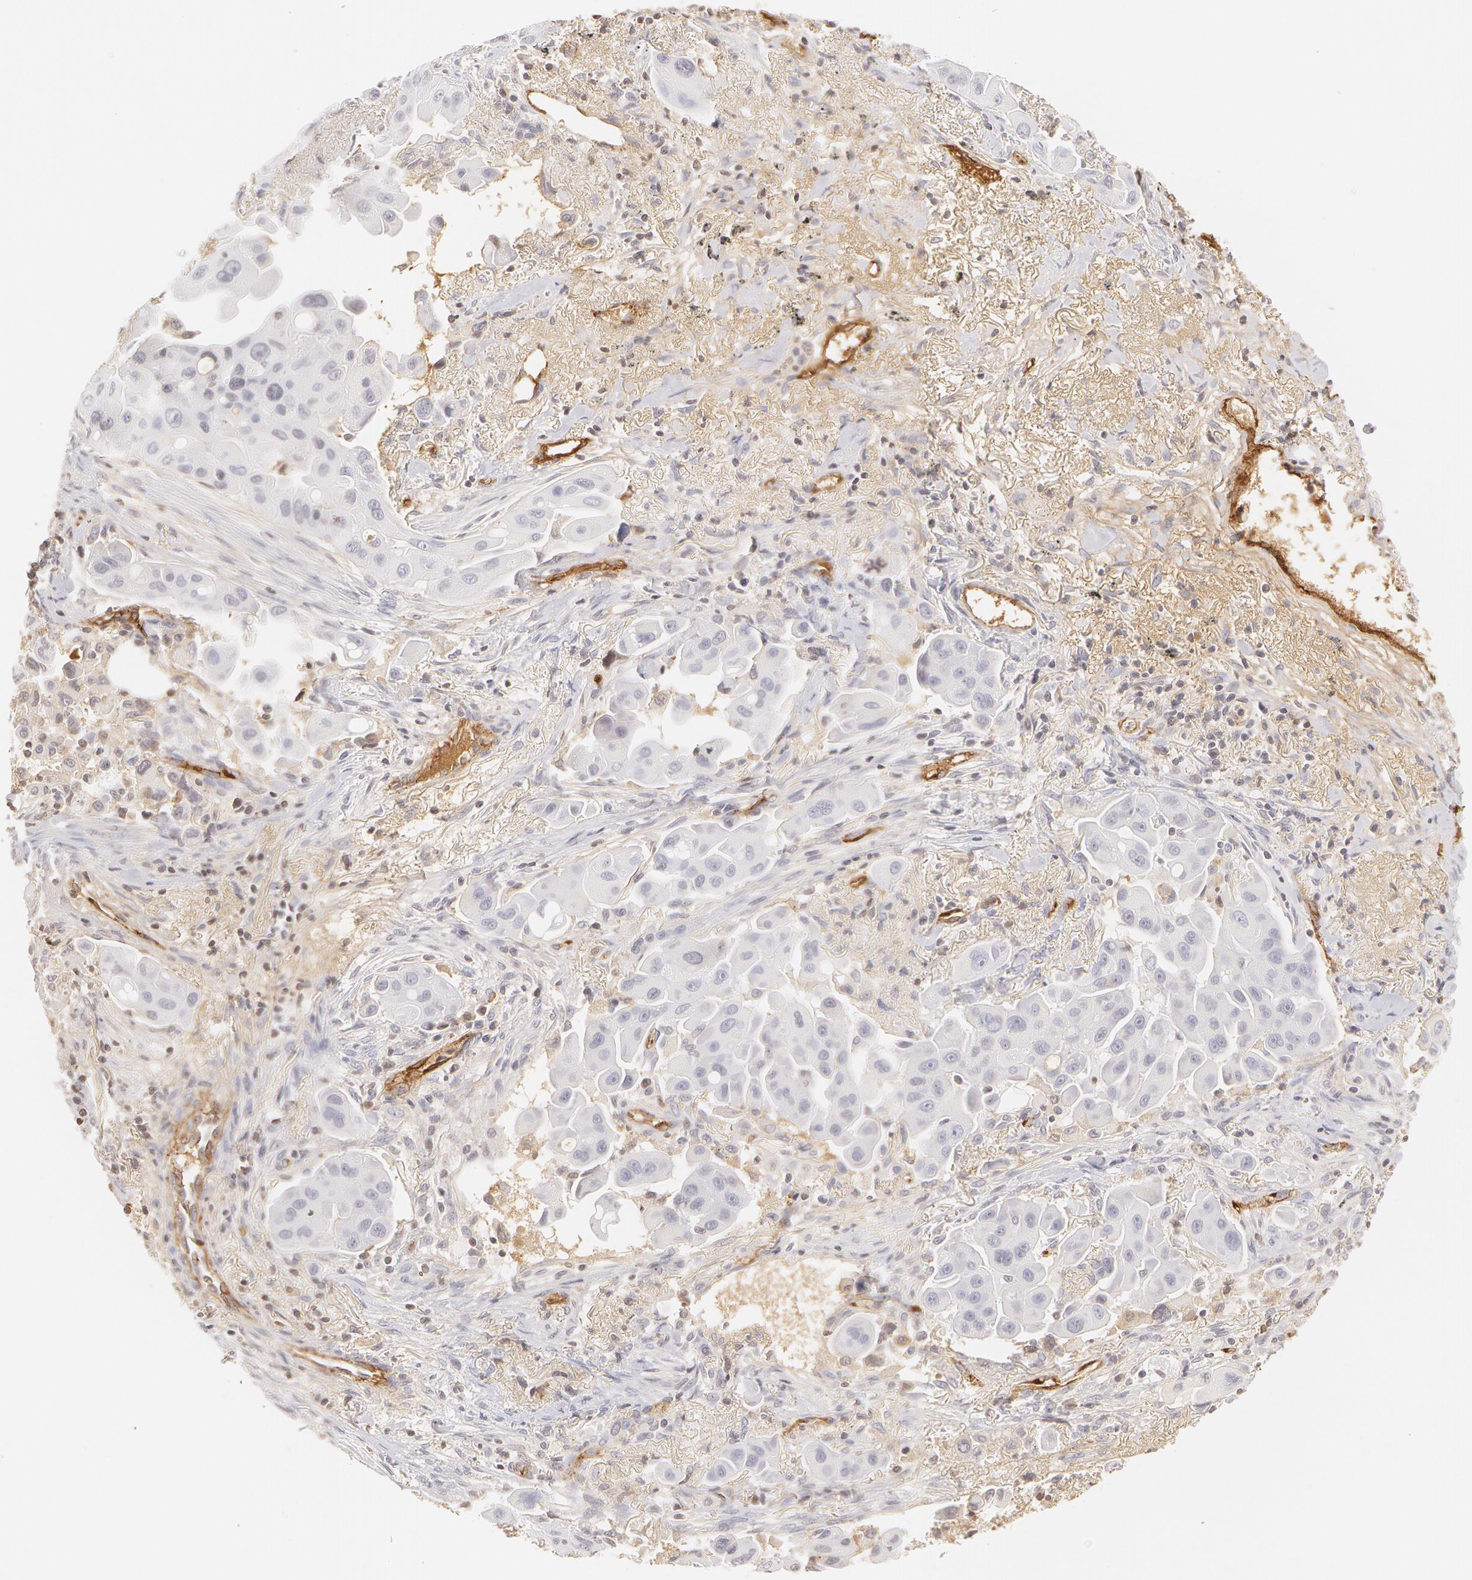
{"staining": {"intensity": "negative", "quantity": "none", "location": "none"}, "tissue": "lung cancer", "cell_type": "Tumor cells", "image_type": "cancer", "snomed": [{"axis": "morphology", "description": "Adenocarcinoma, NOS"}, {"axis": "topography", "description": "Lung"}], "caption": "An IHC histopathology image of lung adenocarcinoma is shown. There is no staining in tumor cells of lung adenocarcinoma.", "gene": "VWF", "patient": {"sex": "male", "age": 68}}